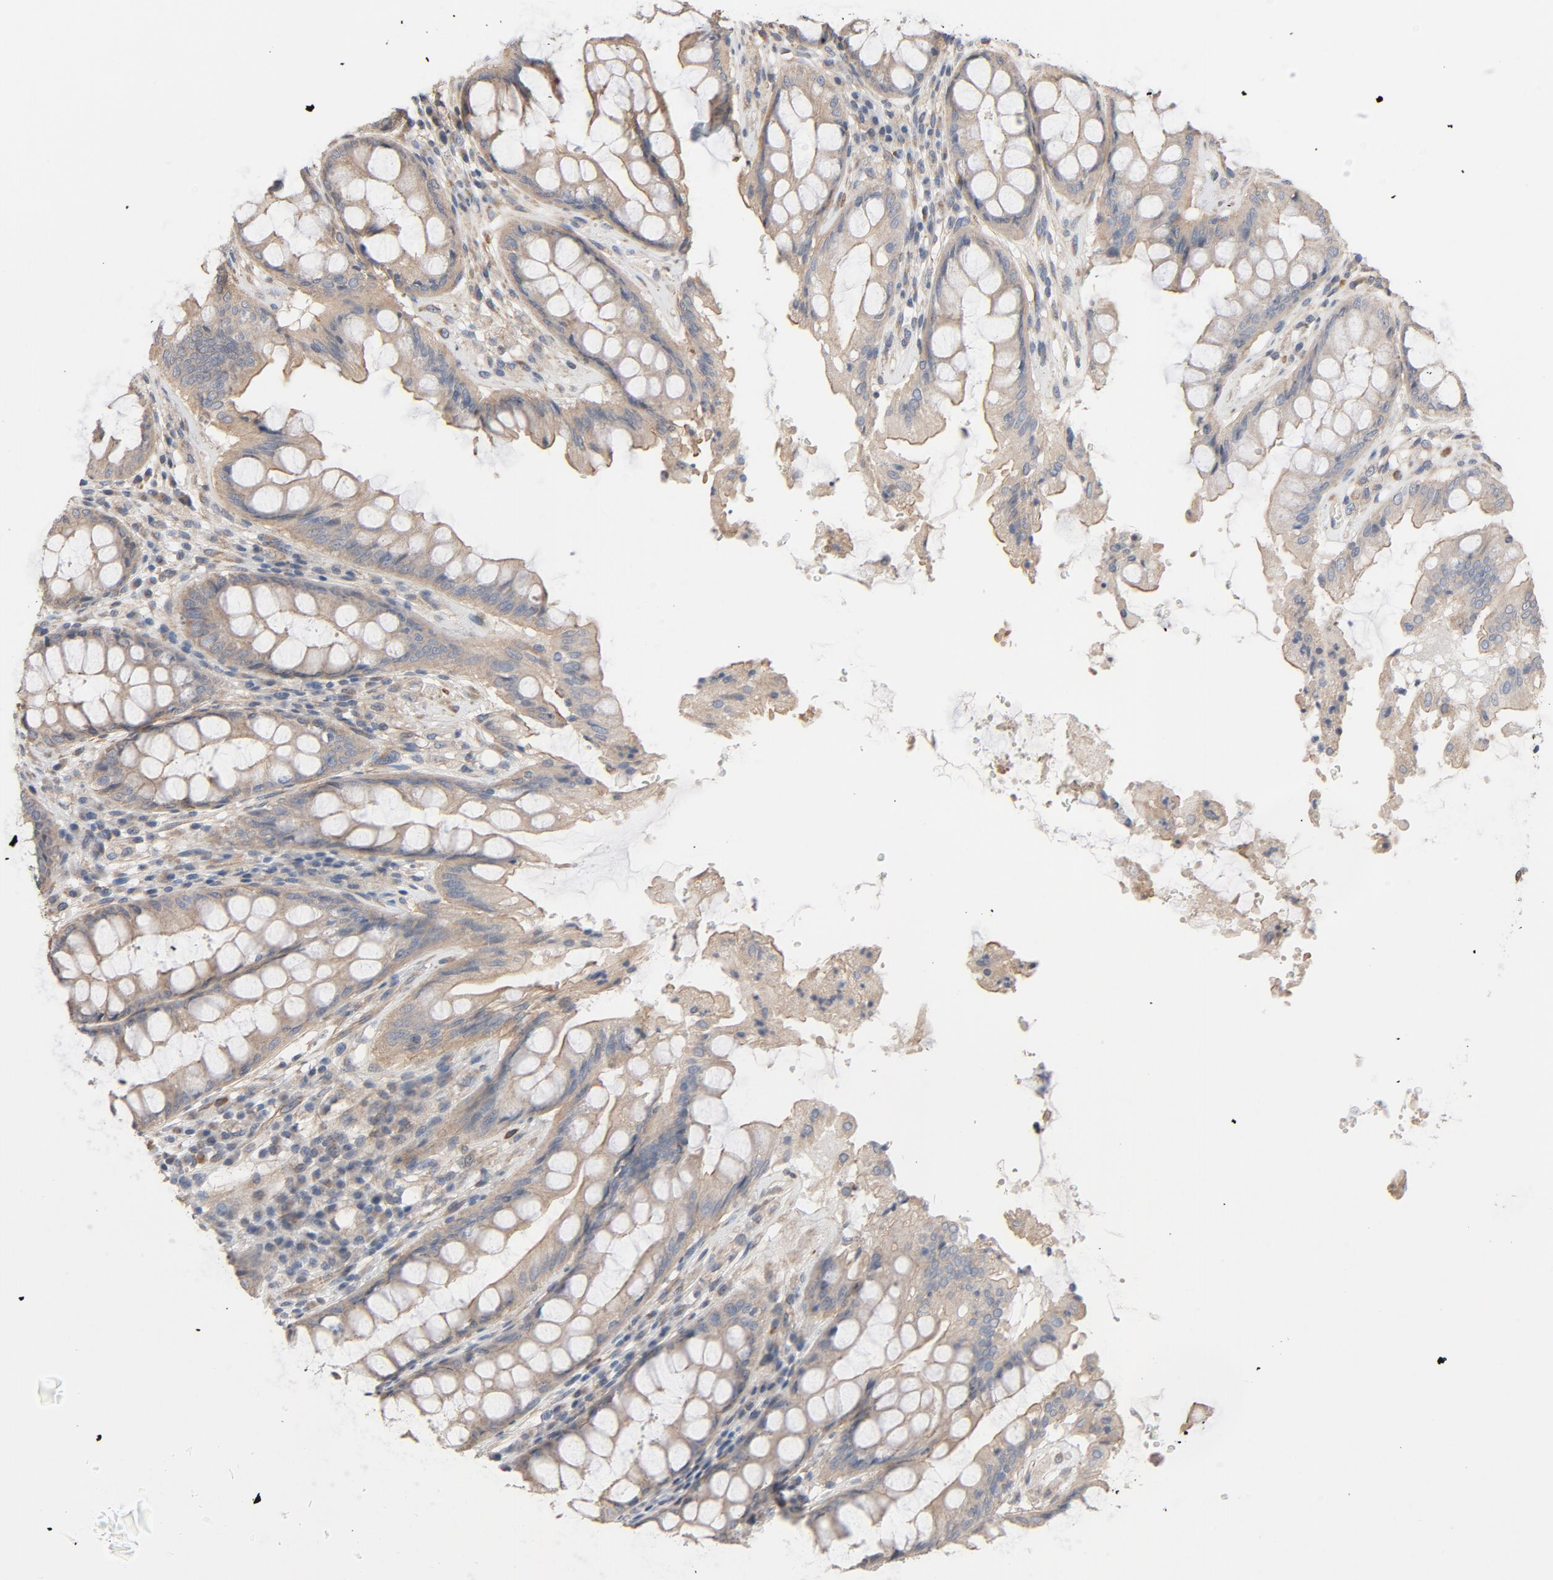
{"staining": {"intensity": "moderate", "quantity": ">75%", "location": "cytoplasmic/membranous"}, "tissue": "rectum", "cell_type": "Glandular cells", "image_type": "normal", "snomed": [{"axis": "morphology", "description": "Normal tissue, NOS"}, {"axis": "topography", "description": "Rectum"}], "caption": "Protein staining shows moderate cytoplasmic/membranous expression in about >75% of glandular cells in unremarkable rectum. (DAB = brown stain, brightfield microscopy at high magnification).", "gene": "TRIOBP", "patient": {"sex": "female", "age": 46}}